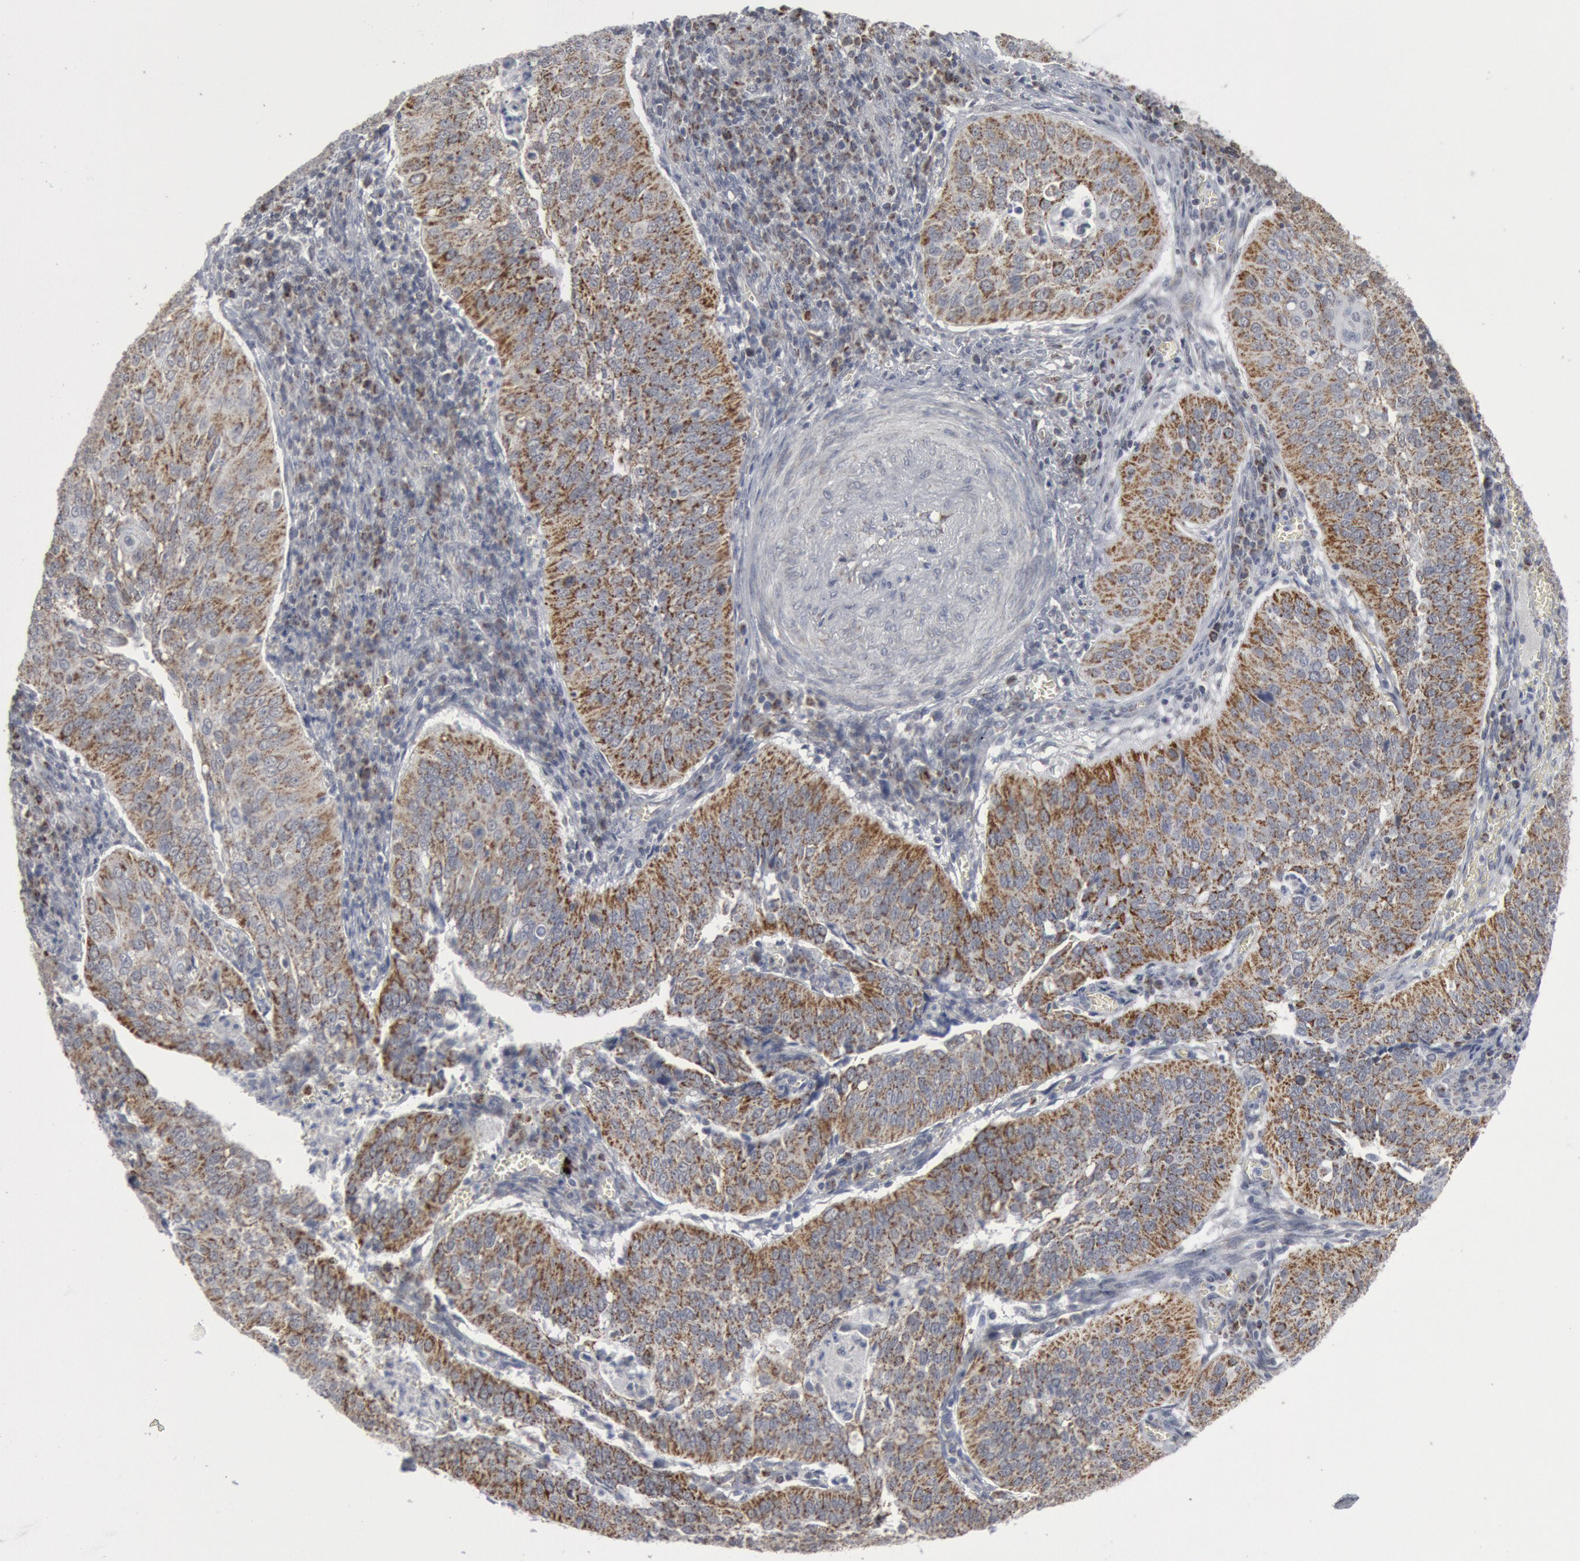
{"staining": {"intensity": "moderate", "quantity": "25%-75%", "location": "cytoplasmic/membranous"}, "tissue": "cervical cancer", "cell_type": "Tumor cells", "image_type": "cancer", "snomed": [{"axis": "morphology", "description": "Squamous cell carcinoma, NOS"}, {"axis": "topography", "description": "Cervix"}], "caption": "Brown immunohistochemical staining in squamous cell carcinoma (cervical) reveals moderate cytoplasmic/membranous expression in about 25%-75% of tumor cells.", "gene": "CASP9", "patient": {"sex": "female", "age": 39}}